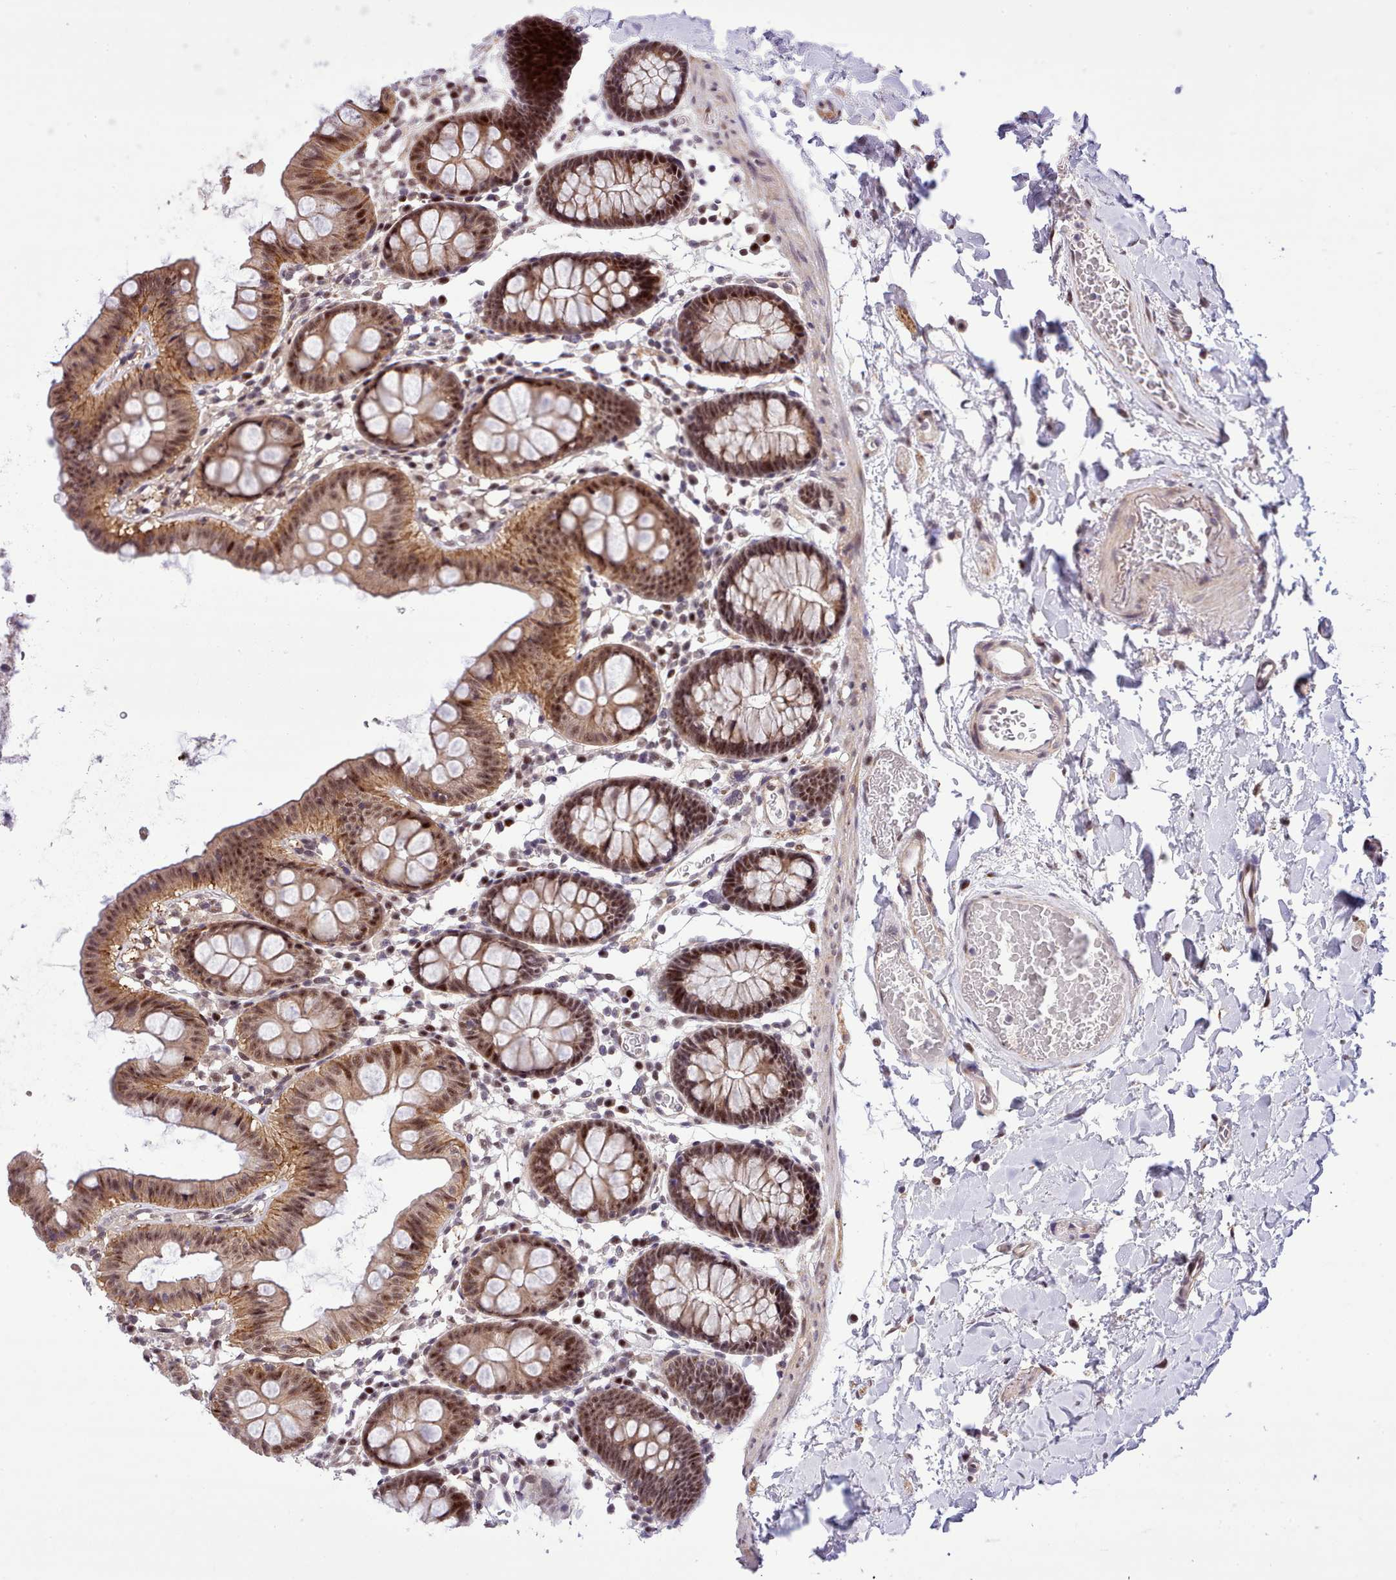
{"staining": {"intensity": "weak", "quantity": "<25%", "location": "cytoplasmic/membranous,nuclear"}, "tissue": "colon", "cell_type": "Endothelial cells", "image_type": "normal", "snomed": [{"axis": "morphology", "description": "Normal tissue, NOS"}, {"axis": "topography", "description": "Colon"}], "caption": "Immunohistochemical staining of benign human colon displays no significant expression in endothelial cells.", "gene": "HOXB7", "patient": {"sex": "male", "age": 75}}